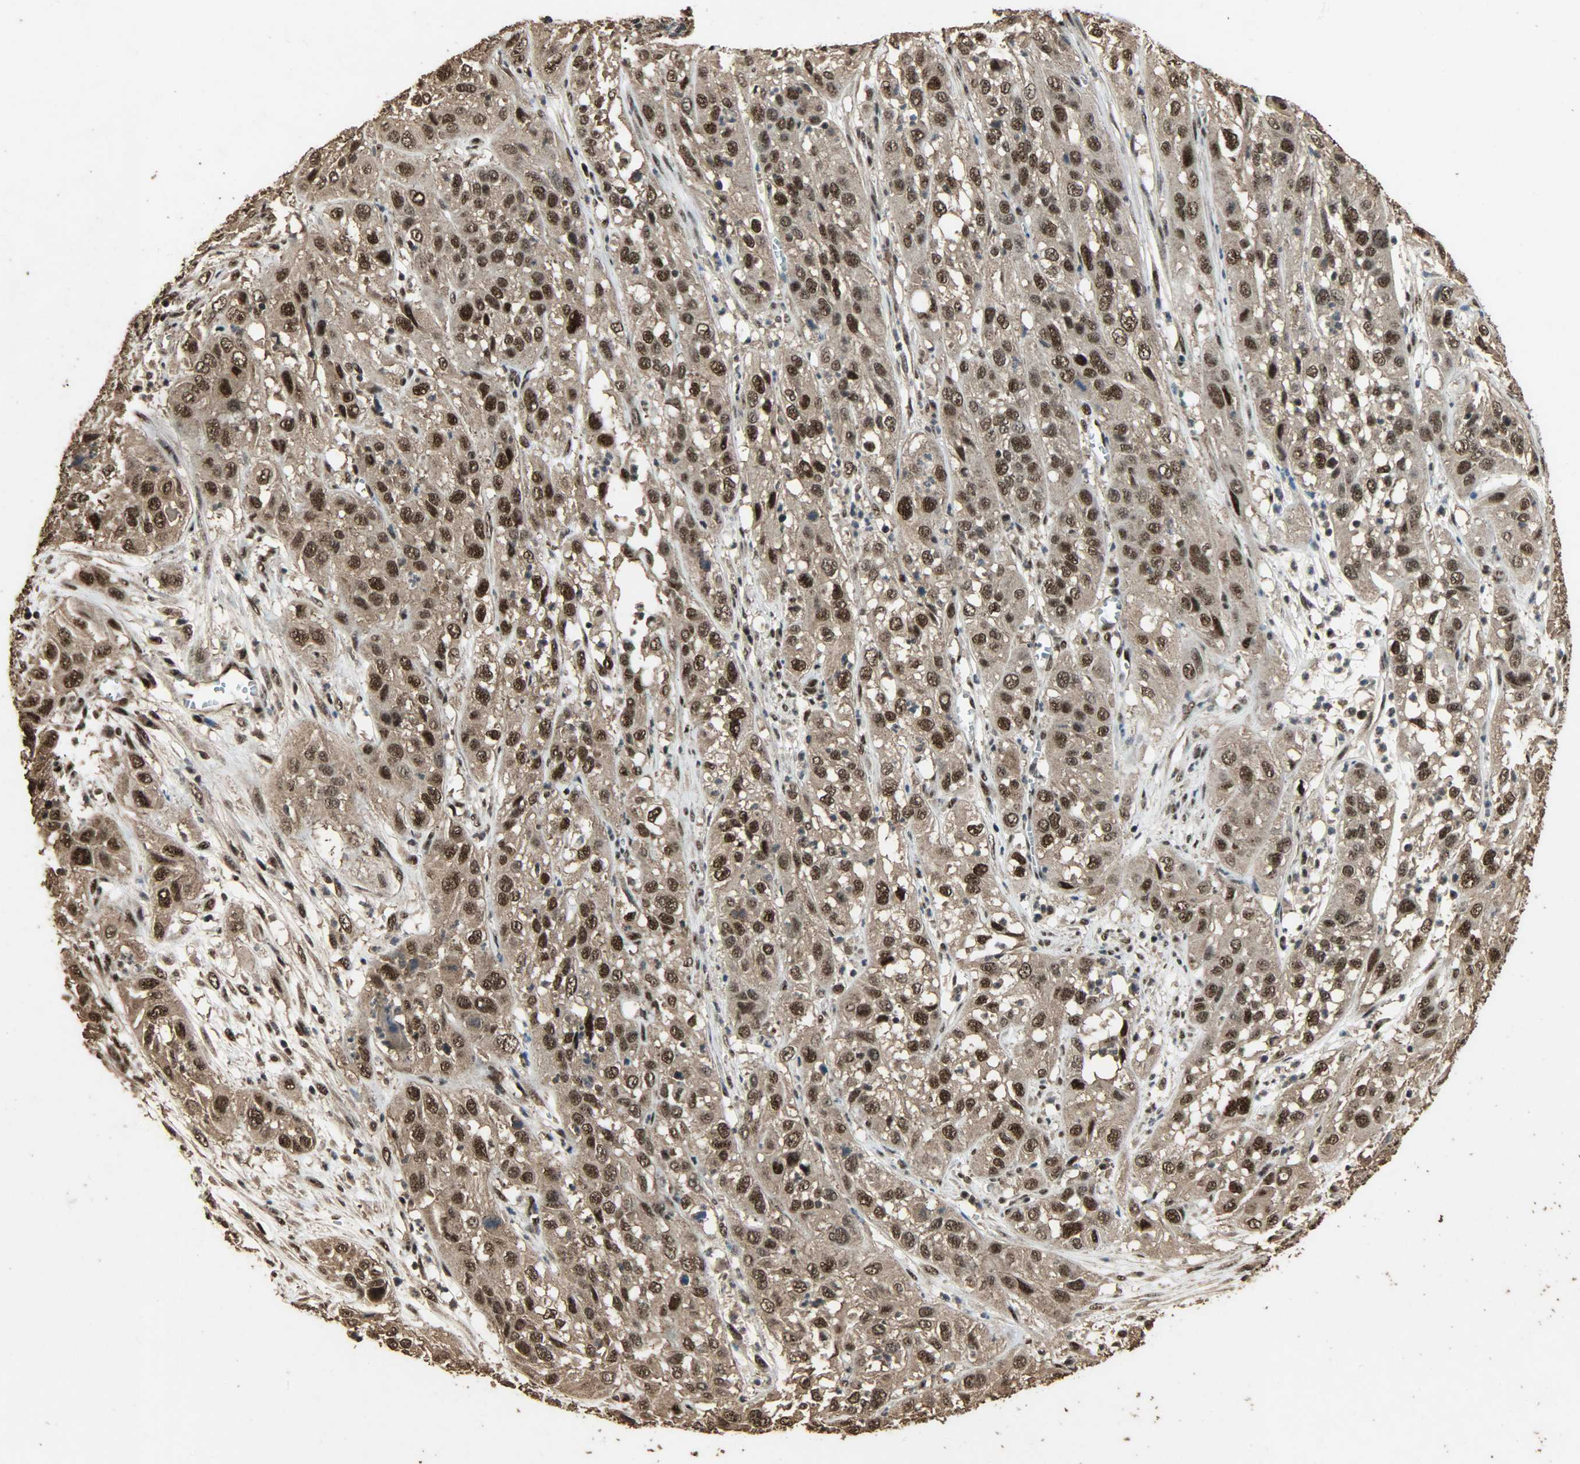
{"staining": {"intensity": "strong", "quantity": ">75%", "location": "cytoplasmic/membranous,nuclear"}, "tissue": "cervical cancer", "cell_type": "Tumor cells", "image_type": "cancer", "snomed": [{"axis": "morphology", "description": "Squamous cell carcinoma, NOS"}, {"axis": "topography", "description": "Cervix"}], "caption": "Immunohistochemical staining of human squamous cell carcinoma (cervical) demonstrates high levels of strong cytoplasmic/membranous and nuclear positivity in approximately >75% of tumor cells. Immunohistochemistry stains the protein of interest in brown and the nuclei are stained blue.", "gene": "CCNT2", "patient": {"sex": "female", "age": 32}}